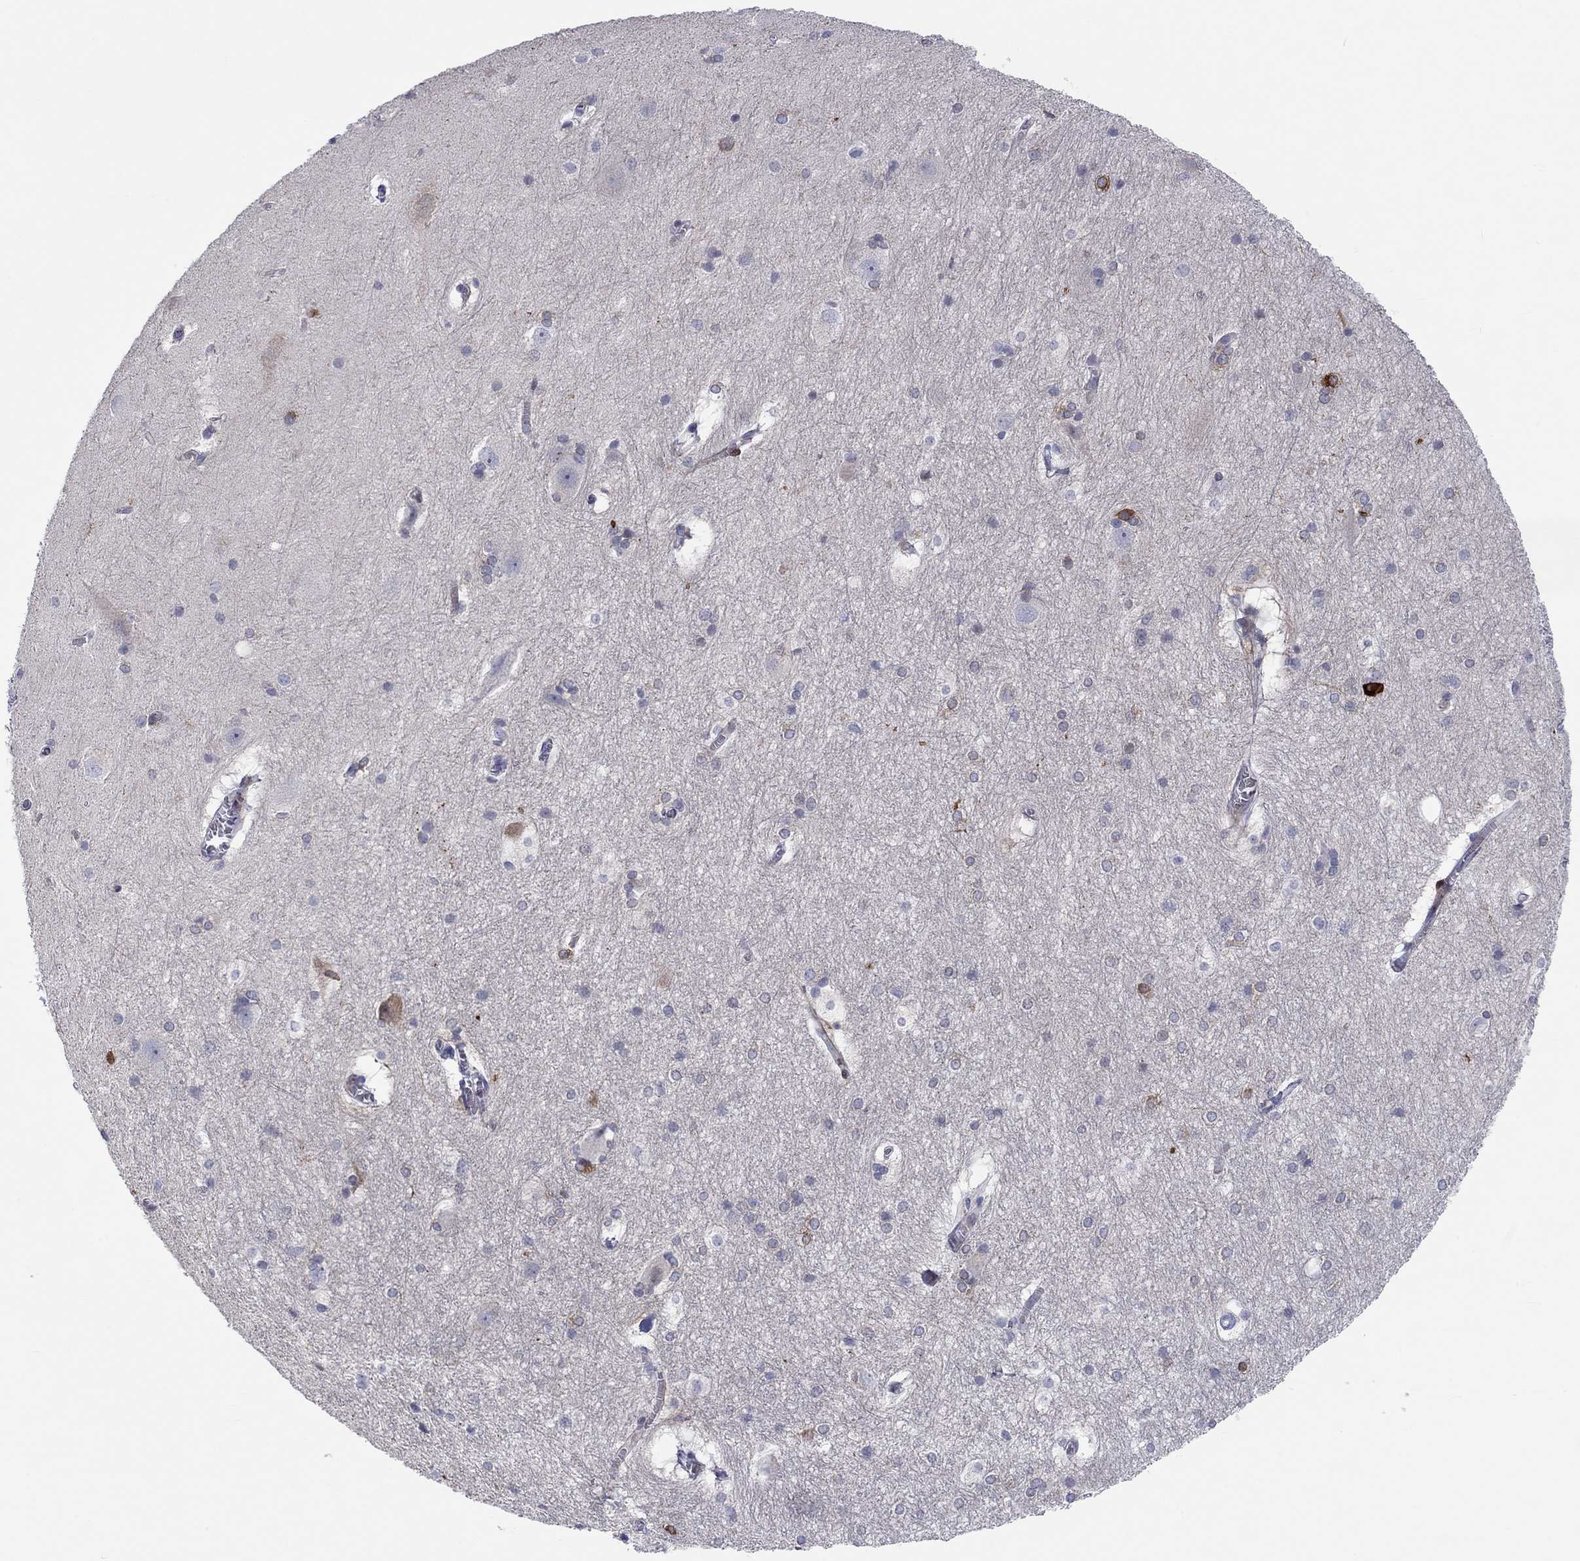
{"staining": {"intensity": "negative", "quantity": "none", "location": "none"}, "tissue": "hippocampus", "cell_type": "Glial cells", "image_type": "normal", "snomed": [{"axis": "morphology", "description": "Normal tissue, NOS"}, {"axis": "topography", "description": "Cerebral cortex"}, {"axis": "topography", "description": "Hippocampus"}], "caption": "Immunohistochemistry photomicrograph of normal hippocampus: human hippocampus stained with DAB (3,3'-diaminobenzidine) demonstrates no significant protein positivity in glial cells.", "gene": "ARHGAP36", "patient": {"sex": "female", "age": 19}}